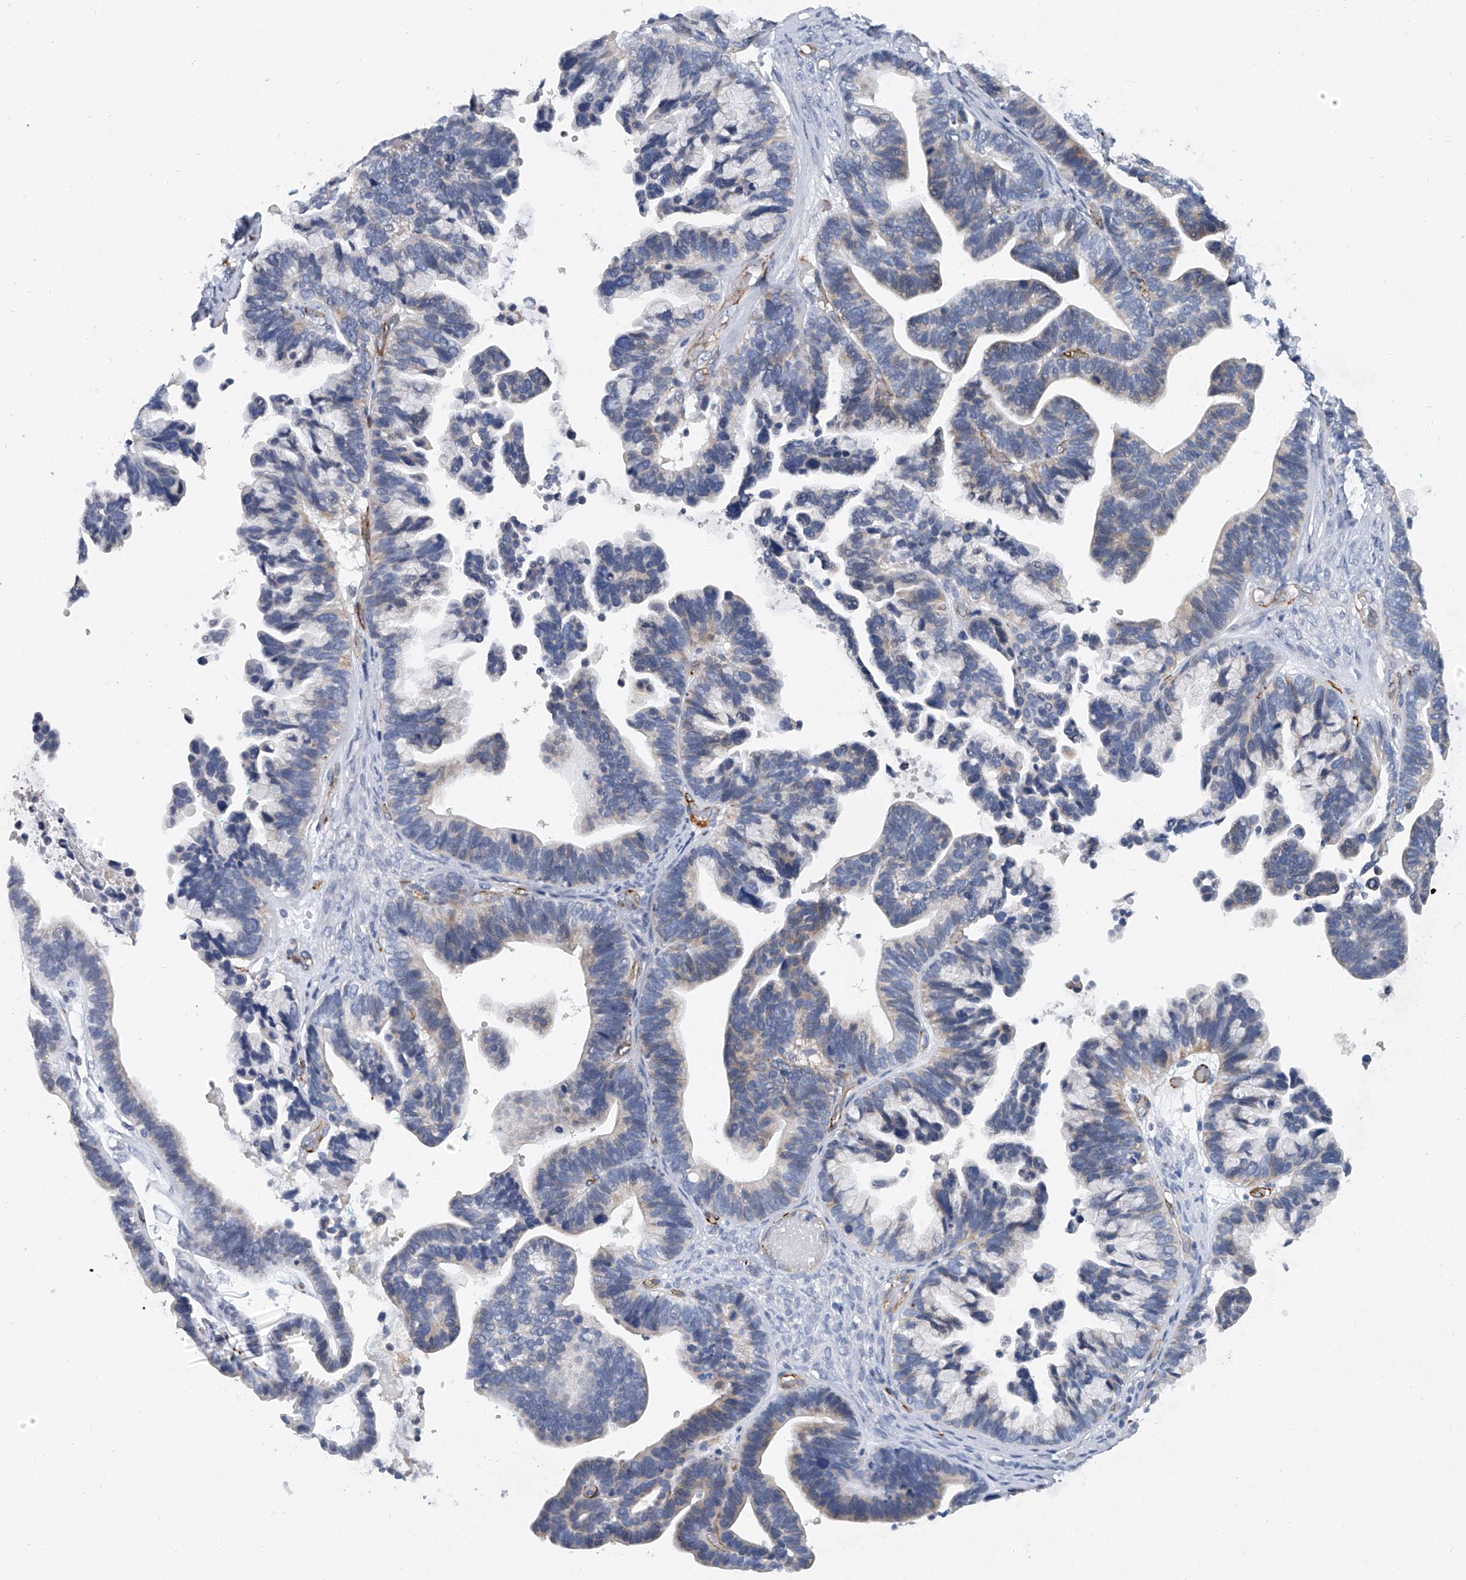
{"staining": {"intensity": "negative", "quantity": "none", "location": "none"}, "tissue": "ovarian cancer", "cell_type": "Tumor cells", "image_type": "cancer", "snomed": [{"axis": "morphology", "description": "Cystadenocarcinoma, serous, NOS"}, {"axis": "topography", "description": "Ovary"}], "caption": "There is no significant expression in tumor cells of ovarian serous cystadenocarcinoma.", "gene": "KIRREL1", "patient": {"sex": "female", "age": 56}}